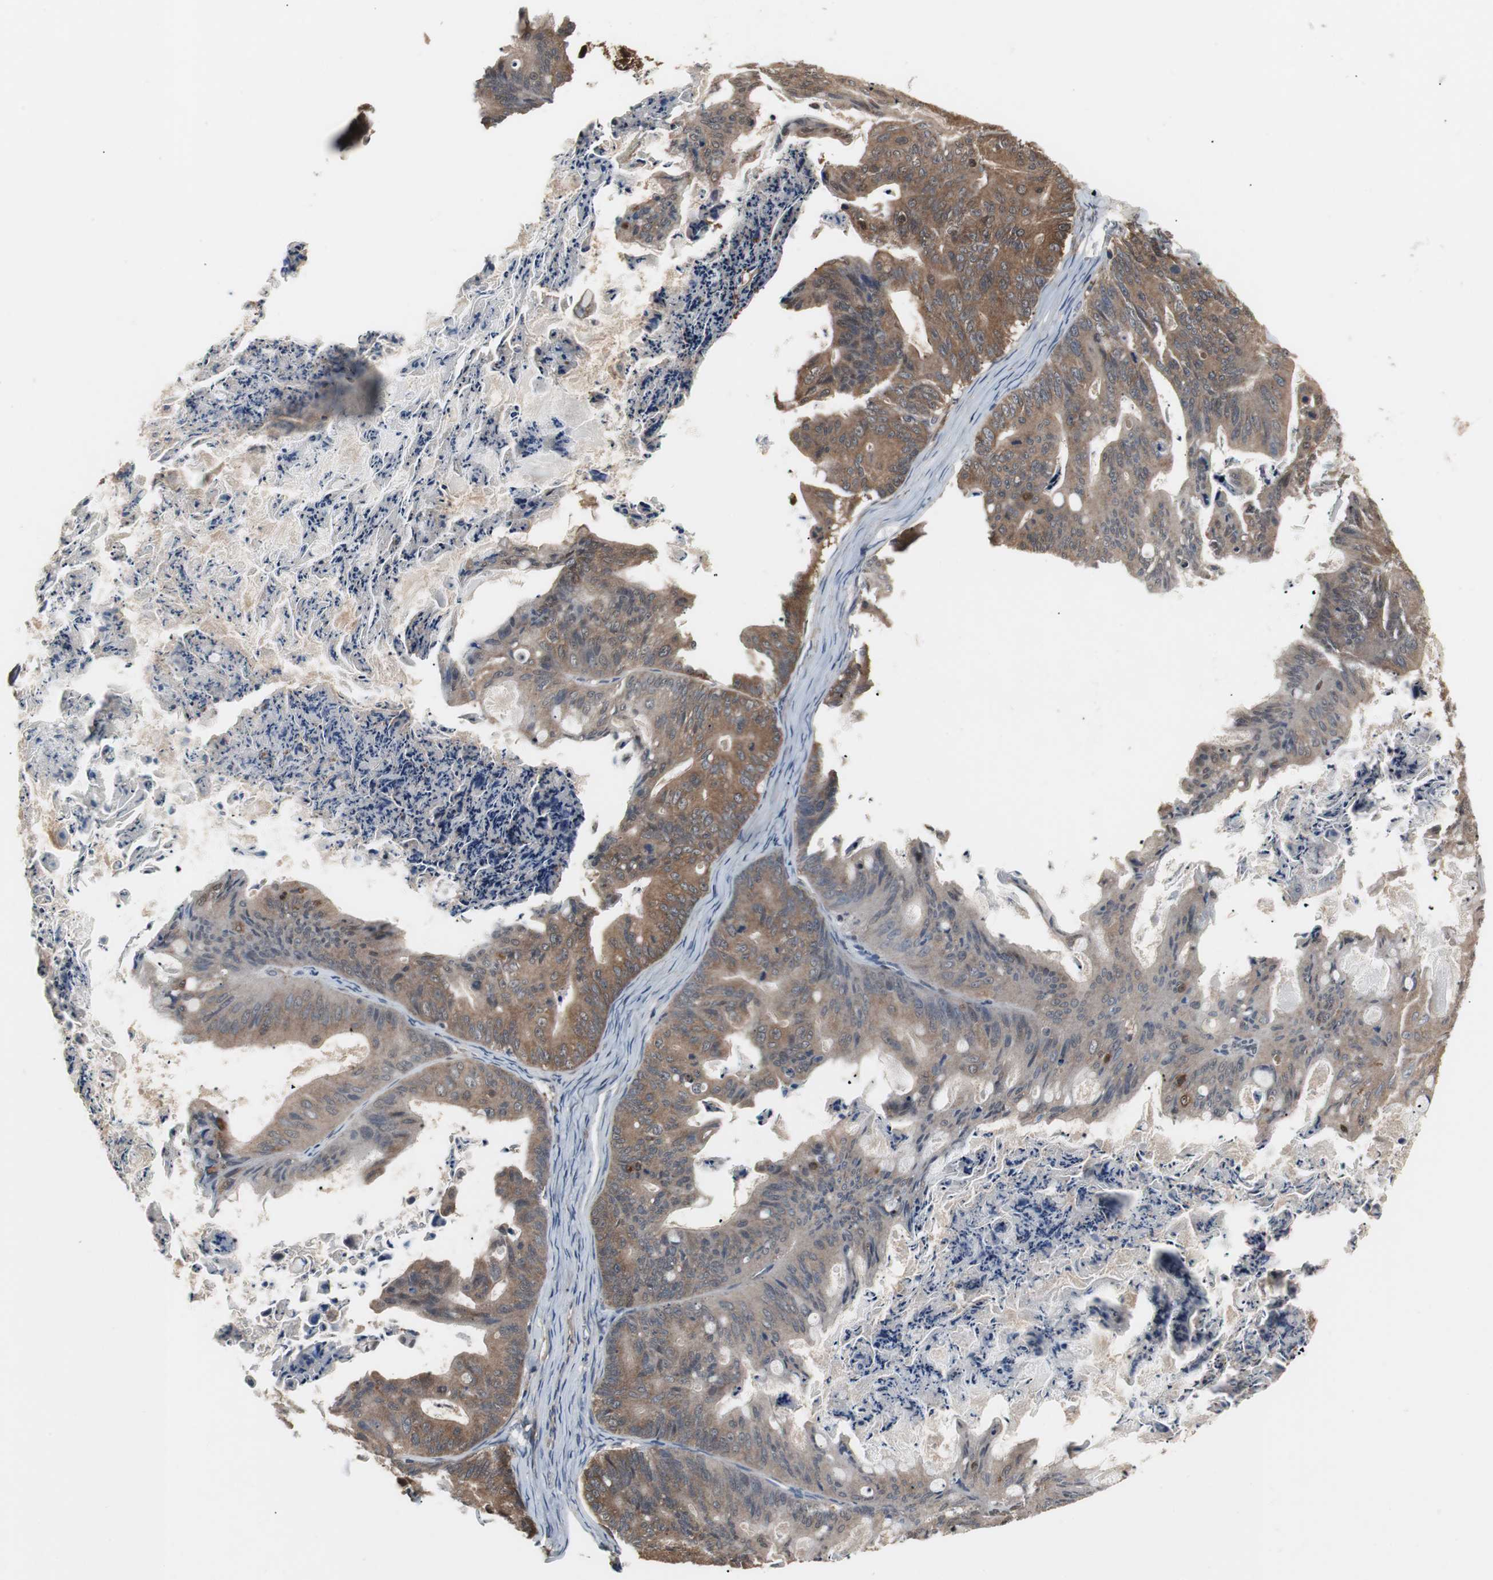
{"staining": {"intensity": "moderate", "quantity": ">75%", "location": "cytoplasmic/membranous"}, "tissue": "ovarian cancer", "cell_type": "Tumor cells", "image_type": "cancer", "snomed": [{"axis": "morphology", "description": "Cystadenocarcinoma, mucinous, NOS"}, {"axis": "topography", "description": "Ovary"}], "caption": "DAB immunohistochemical staining of mucinous cystadenocarcinoma (ovarian) shows moderate cytoplasmic/membranous protein positivity in about >75% of tumor cells.", "gene": "ZSCAN22", "patient": {"sex": "female", "age": 36}}